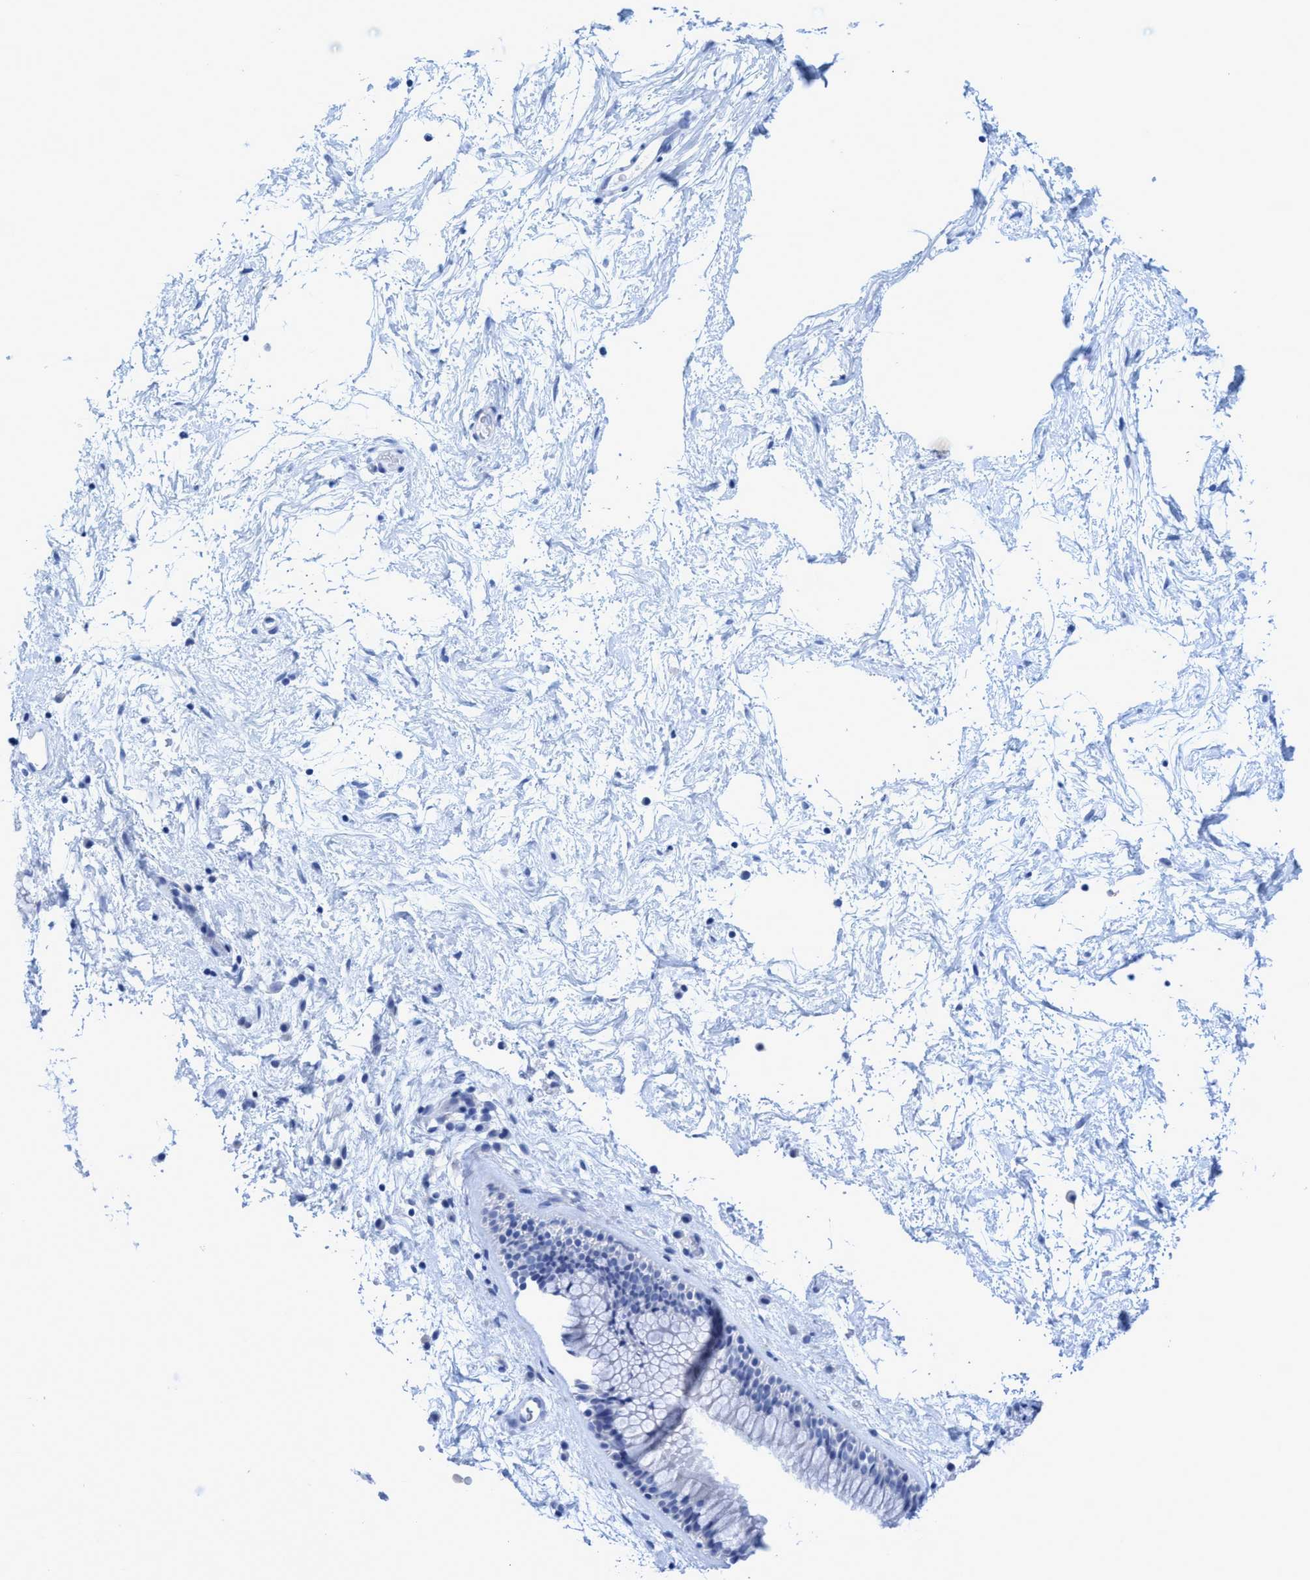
{"staining": {"intensity": "negative", "quantity": "none", "location": "none"}, "tissue": "nasopharynx", "cell_type": "Respiratory epithelial cells", "image_type": "normal", "snomed": [{"axis": "morphology", "description": "Normal tissue, NOS"}, {"axis": "morphology", "description": "Inflammation, NOS"}, {"axis": "topography", "description": "Nasopharynx"}], "caption": "Respiratory epithelial cells show no significant protein staining in benign nasopharynx.", "gene": "PLPPR1", "patient": {"sex": "male", "age": 48}}